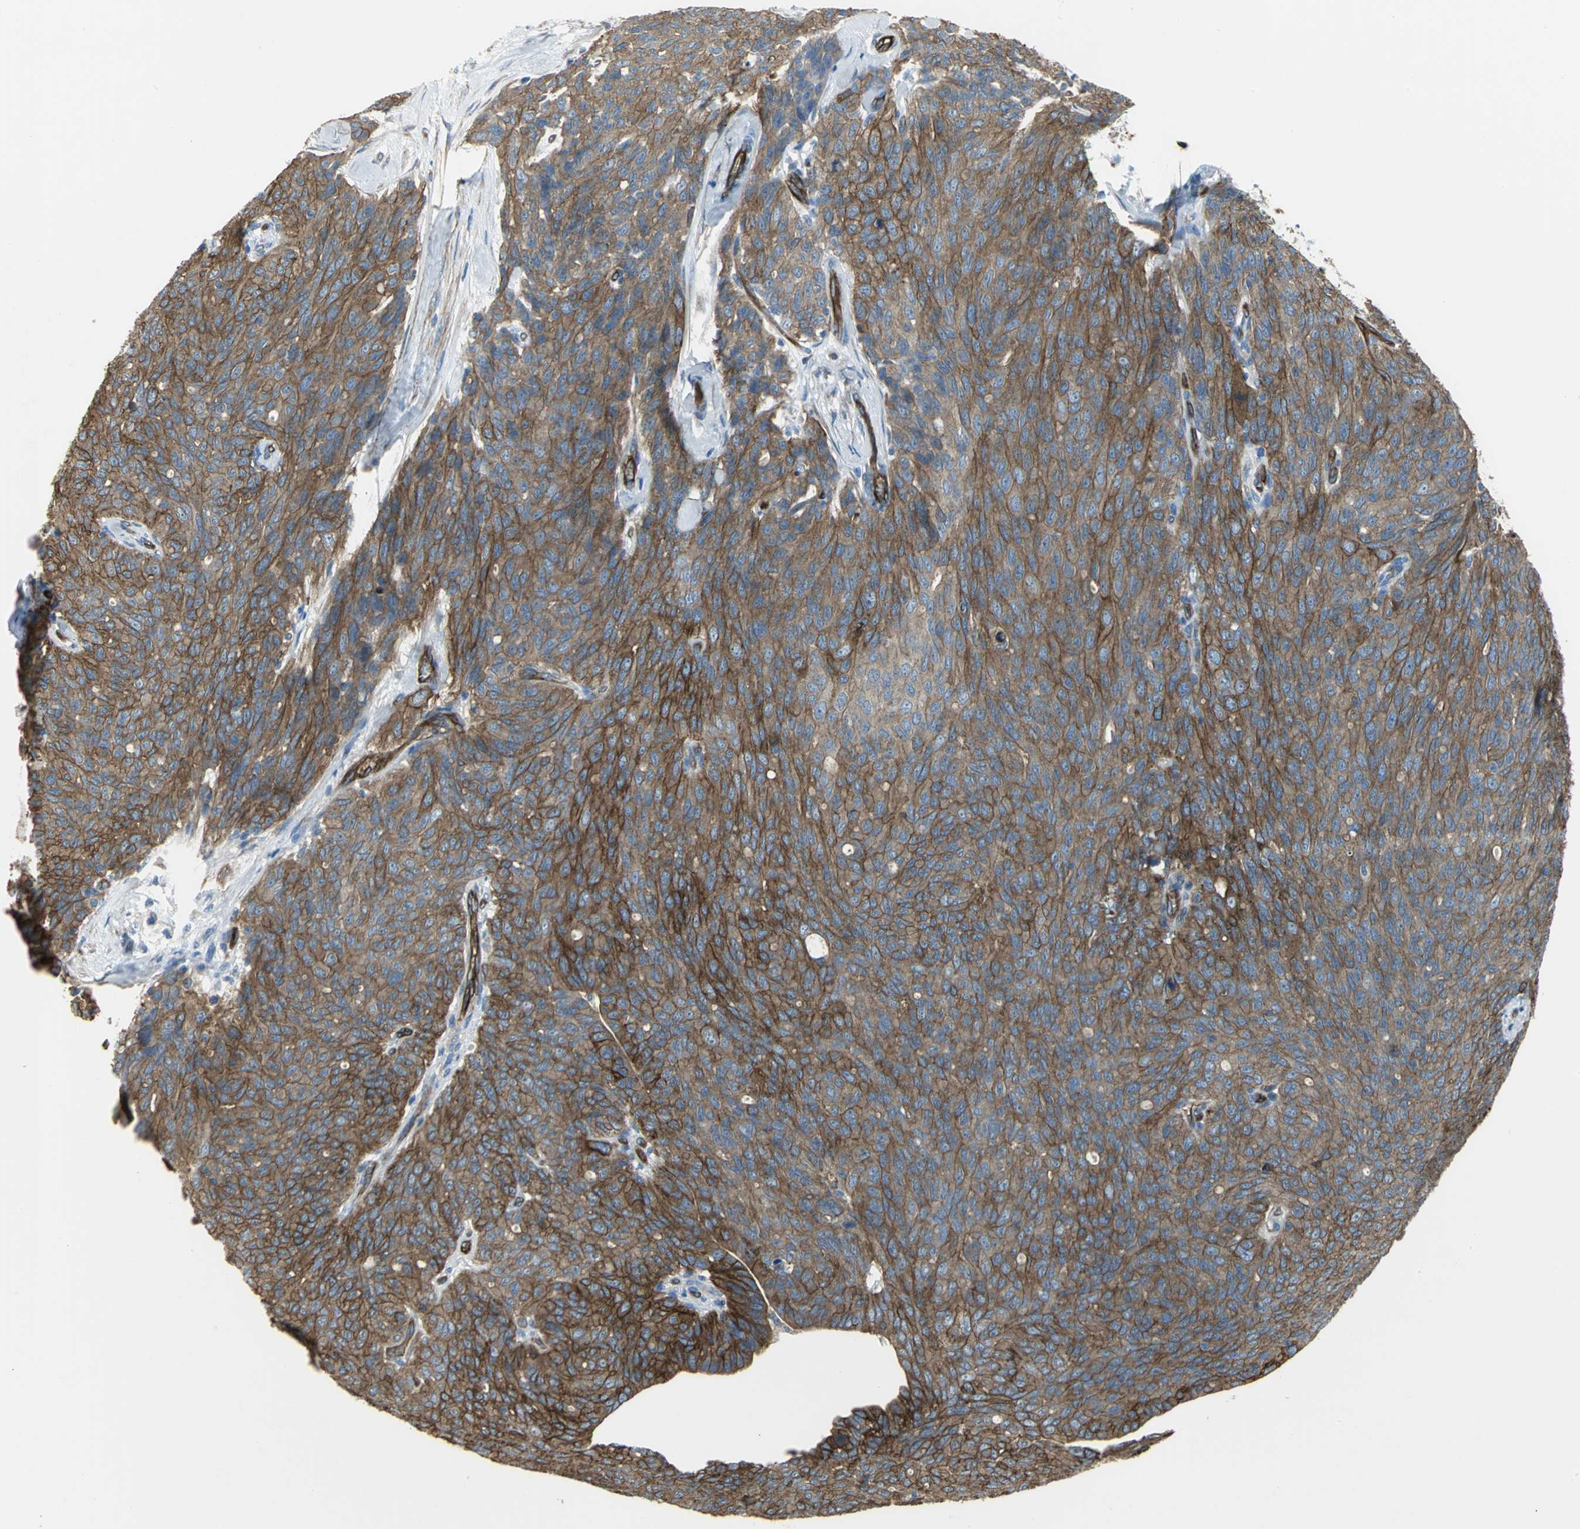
{"staining": {"intensity": "strong", "quantity": ">75%", "location": "cytoplasmic/membranous"}, "tissue": "ovarian cancer", "cell_type": "Tumor cells", "image_type": "cancer", "snomed": [{"axis": "morphology", "description": "Carcinoma, endometroid"}, {"axis": "topography", "description": "Ovary"}], "caption": "Protein expression analysis of ovarian endometroid carcinoma reveals strong cytoplasmic/membranous expression in approximately >75% of tumor cells. (DAB = brown stain, brightfield microscopy at high magnification).", "gene": "FLNB", "patient": {"sex": "female", "age": 60}}